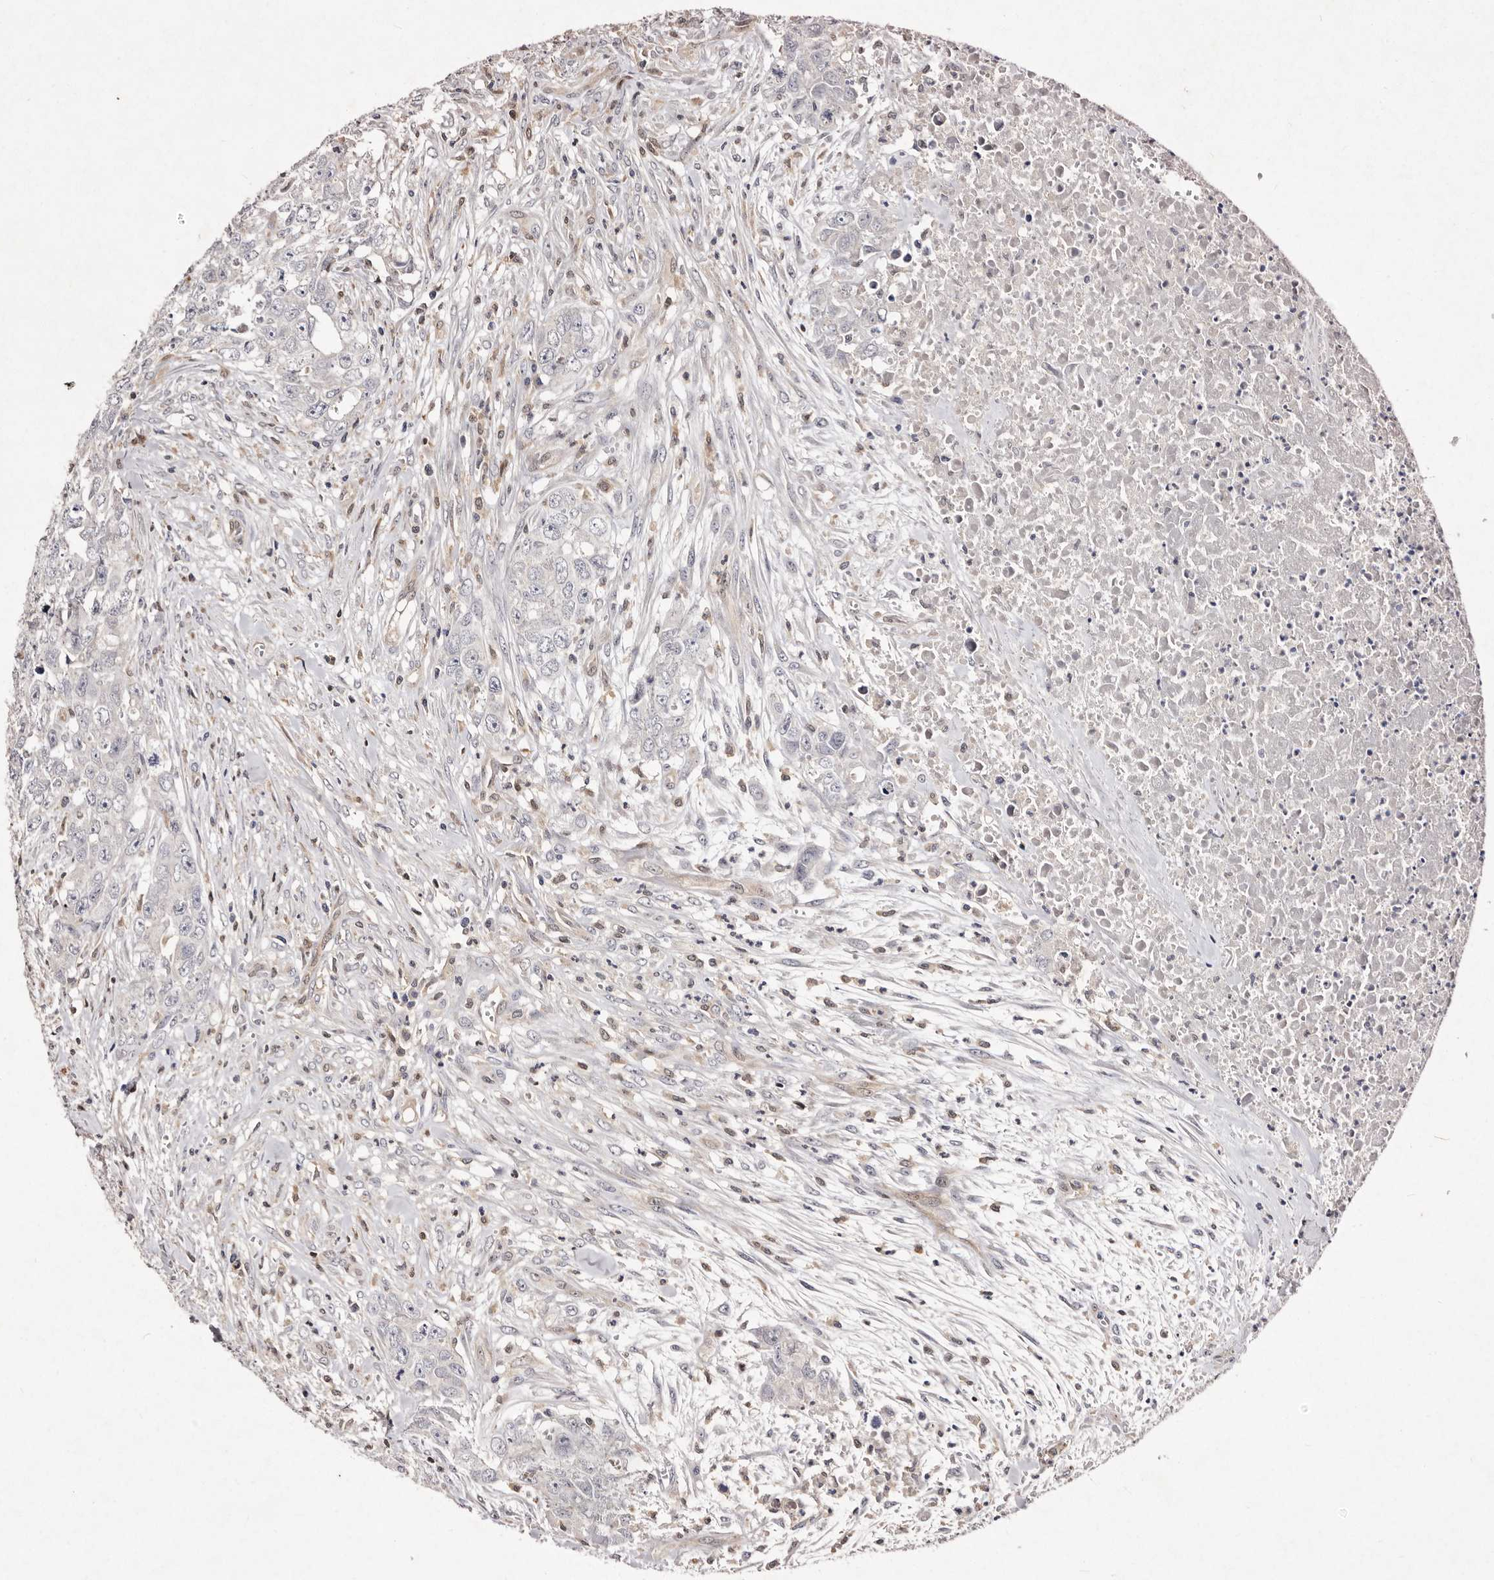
{"staining": {"intensity": "negative", "quantity": "none", "location": "none"}, "tissue": "testis cancer", "cell_type": "Tumor cells", "image_type": "cancer", "snomed": [{"axis": "morphology", "description": "Carcinoma, Embryonal, NOS"}, {"axis": "topography", "description": "Testis"}], "caption": "This is a micrograph of IHC staining of testis cancer, which shows no positivity in tumor cells.", "gene": "GIMAP4", "patient": {"sex": "male", "age": 28}}